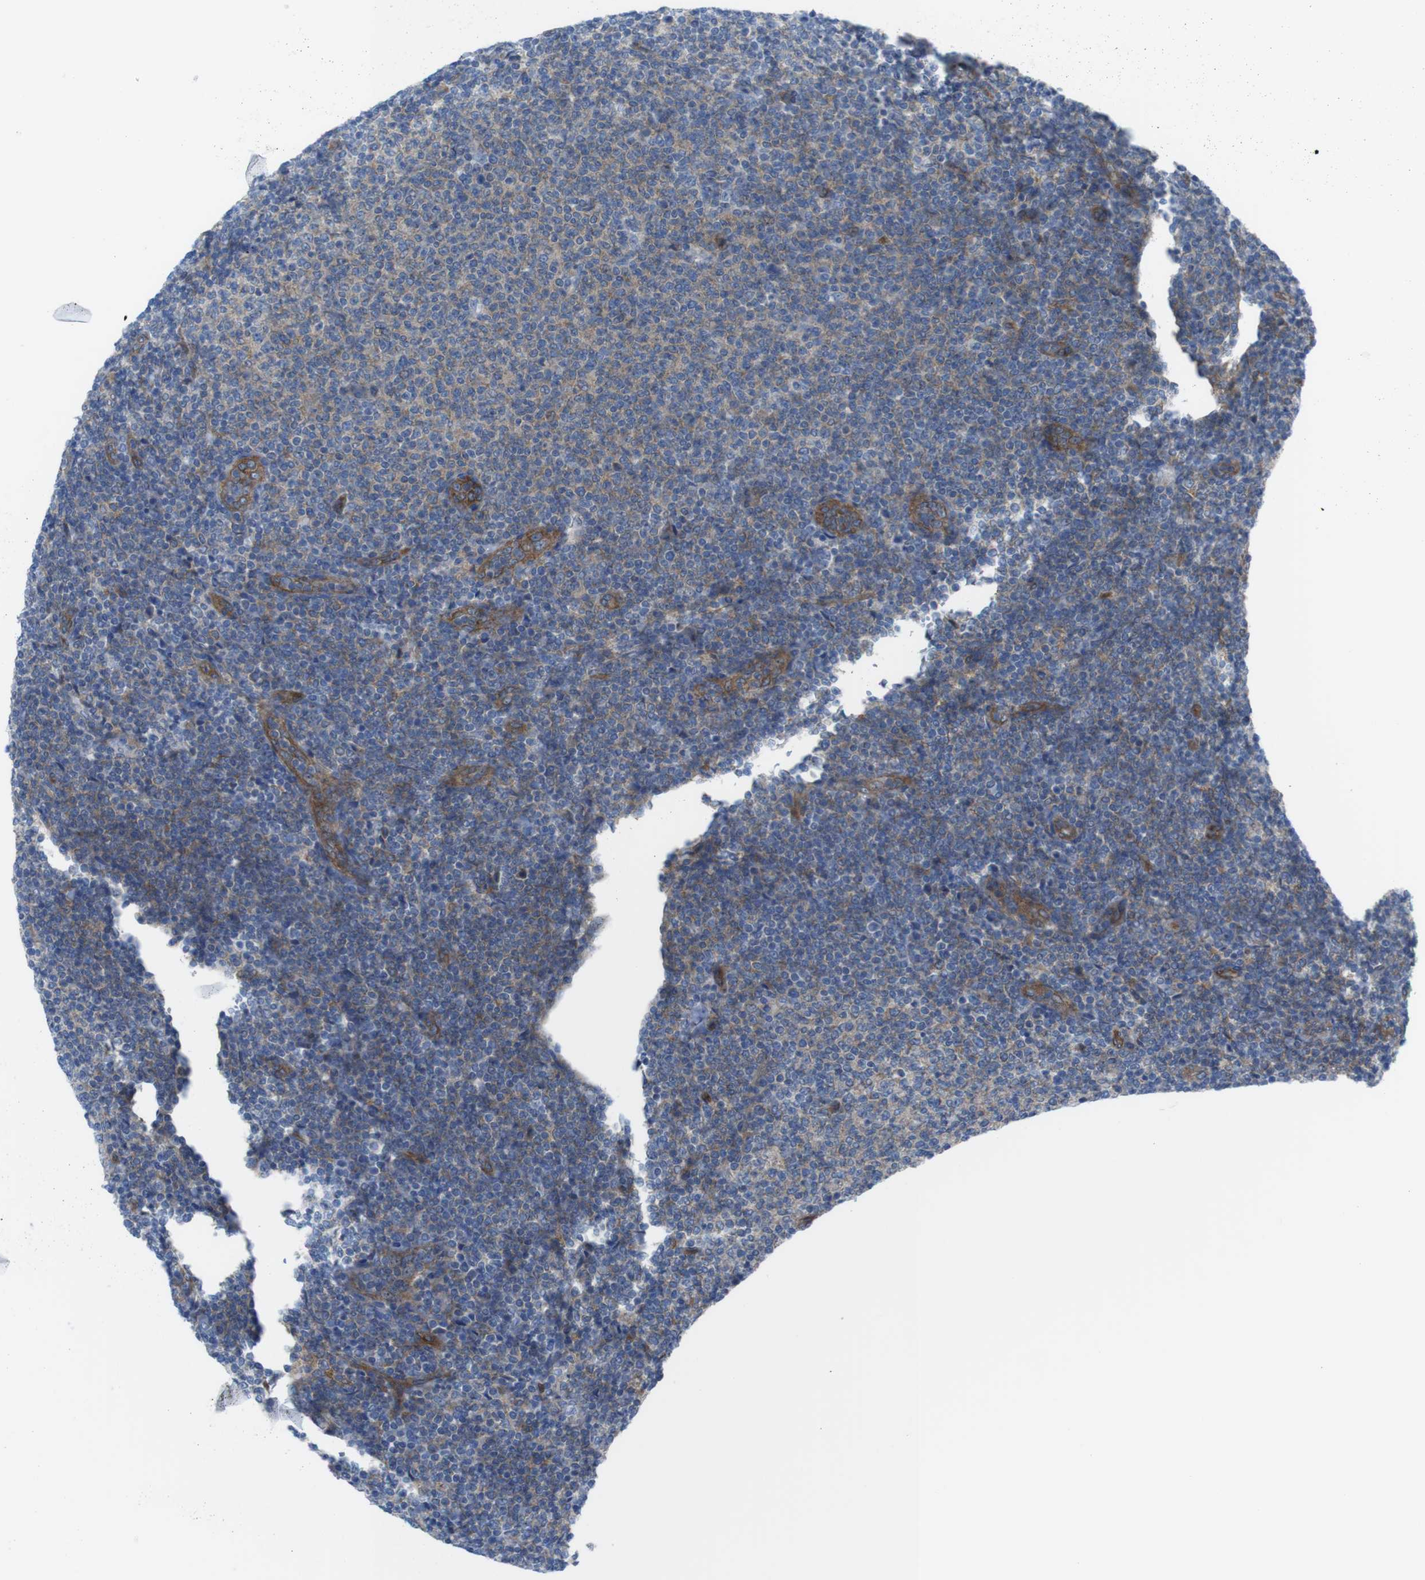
{"staining": {"intensity": "weak", "quantity": ">75%", "location": "cytoplasmic/membranous"}, "tissue": "lymphoma", "cell_type": "Tumor cells", "image_type": "cancer", "snomed": [{"axis": "morphology", "description": "Malignant lymphoma, non-Hodgkin's type, Low grade"}, {"axis": "topography", "description": "Lymph node"}], "caption": "Immunohistochemical staining of human low-grade malignant lymphoma, non-Hodgkin's type shows low levels of weak cytoplasmic/membranous protein staining in about >75% of tumor cells. Ihc stains the protein in brown and the nuclei are stained blue.", "gene": "DIAPH2", "patient": {"sex": "male", "age": 66}}